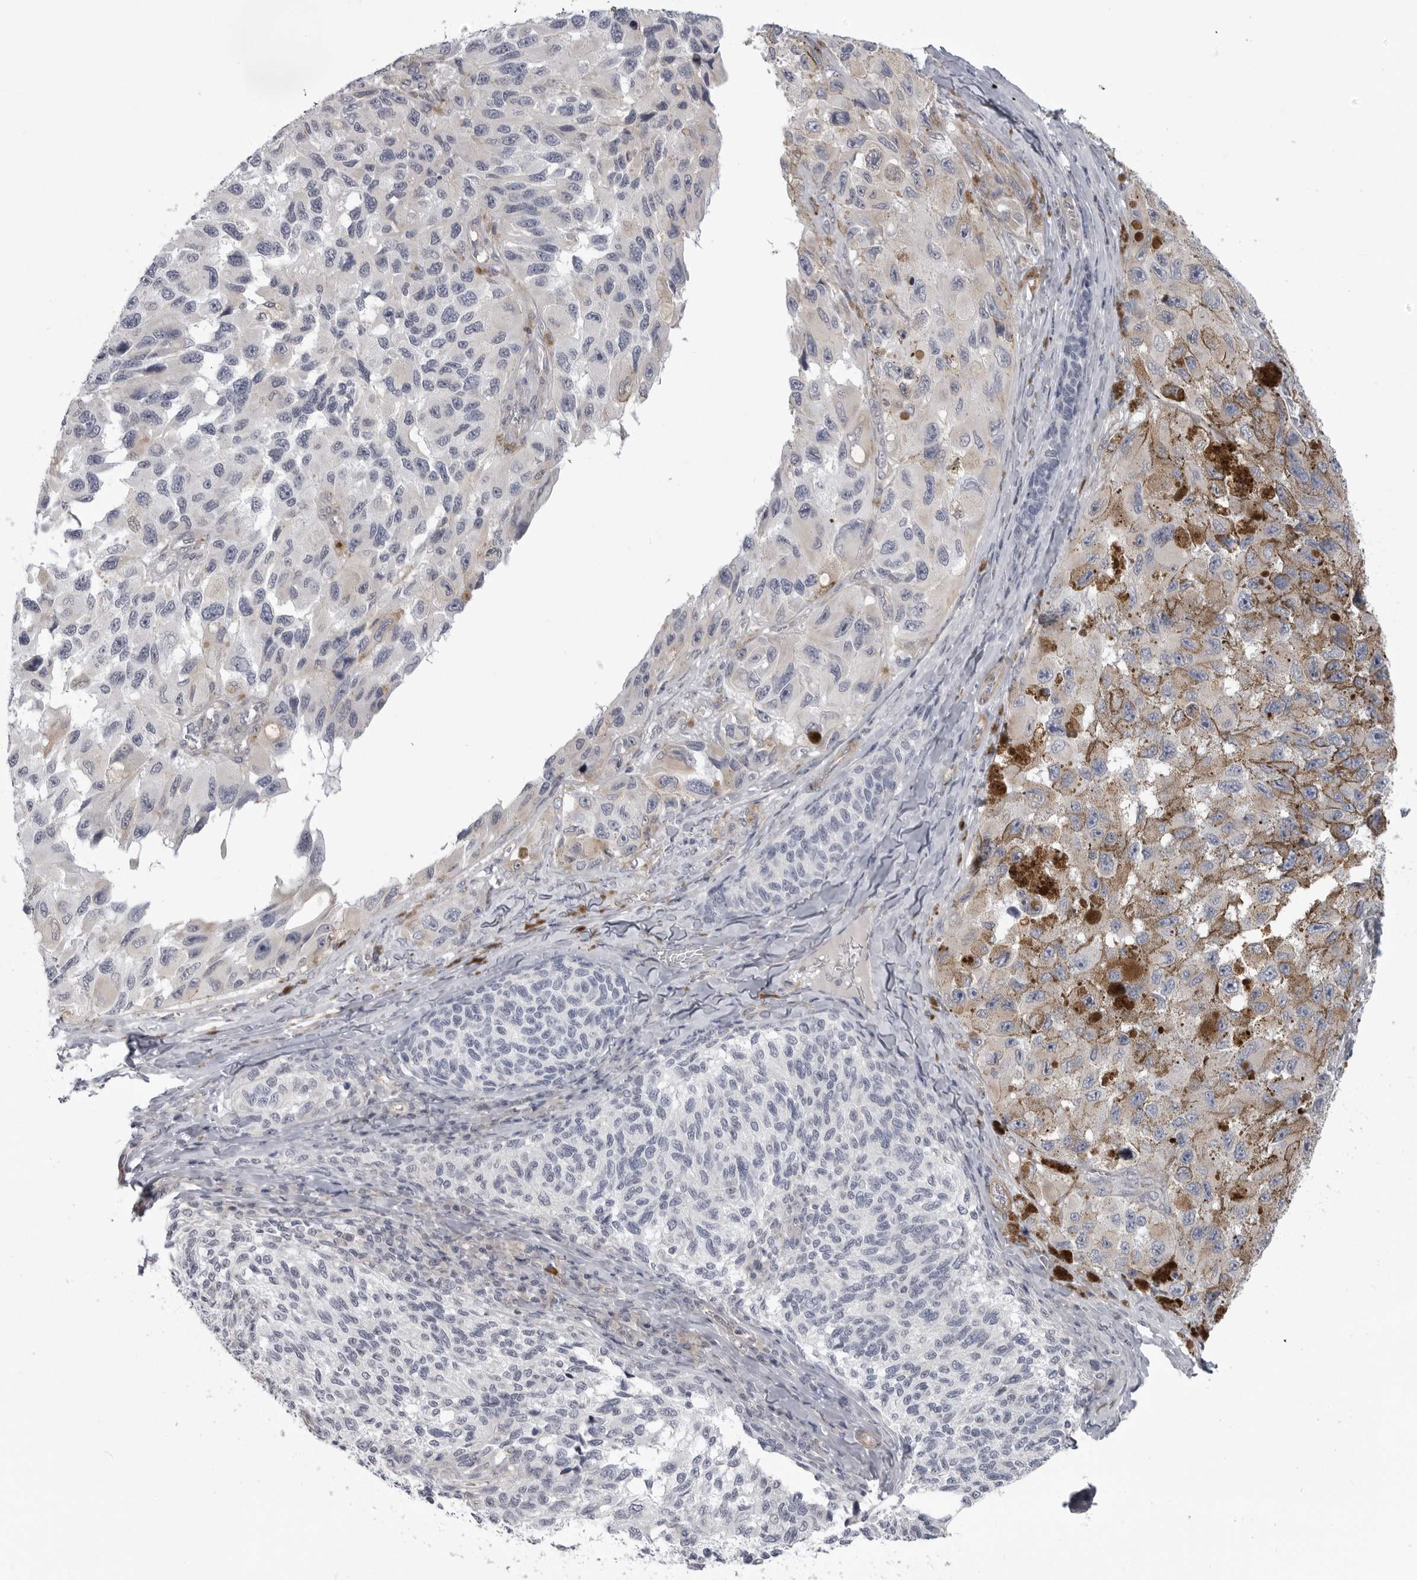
{"staining": {"intensity": "negative", "quantity": "none", "location": "none"}, "tissue": "melanoma", "cell_type": "Tumor cells", "image_type": "cancer", "snomed": [{"axis": "morphology", "description": "Malignant melanoma, NOS"}, {"axis": "topography", "description": "Skin"}], "caption": "High magnification brightfield microscopy of malignant melanoma stained with DAB (brown) and counterstained with hematoxylin (blue): tumor cells show no significant positivity. (Stains: DAB immunohistochemistry with hematoxylin counter stain, Microscopy: brightfield microscopy at high magnification).", "gene": "SCP2", "patient": {"sex": "female", "age": 73}}